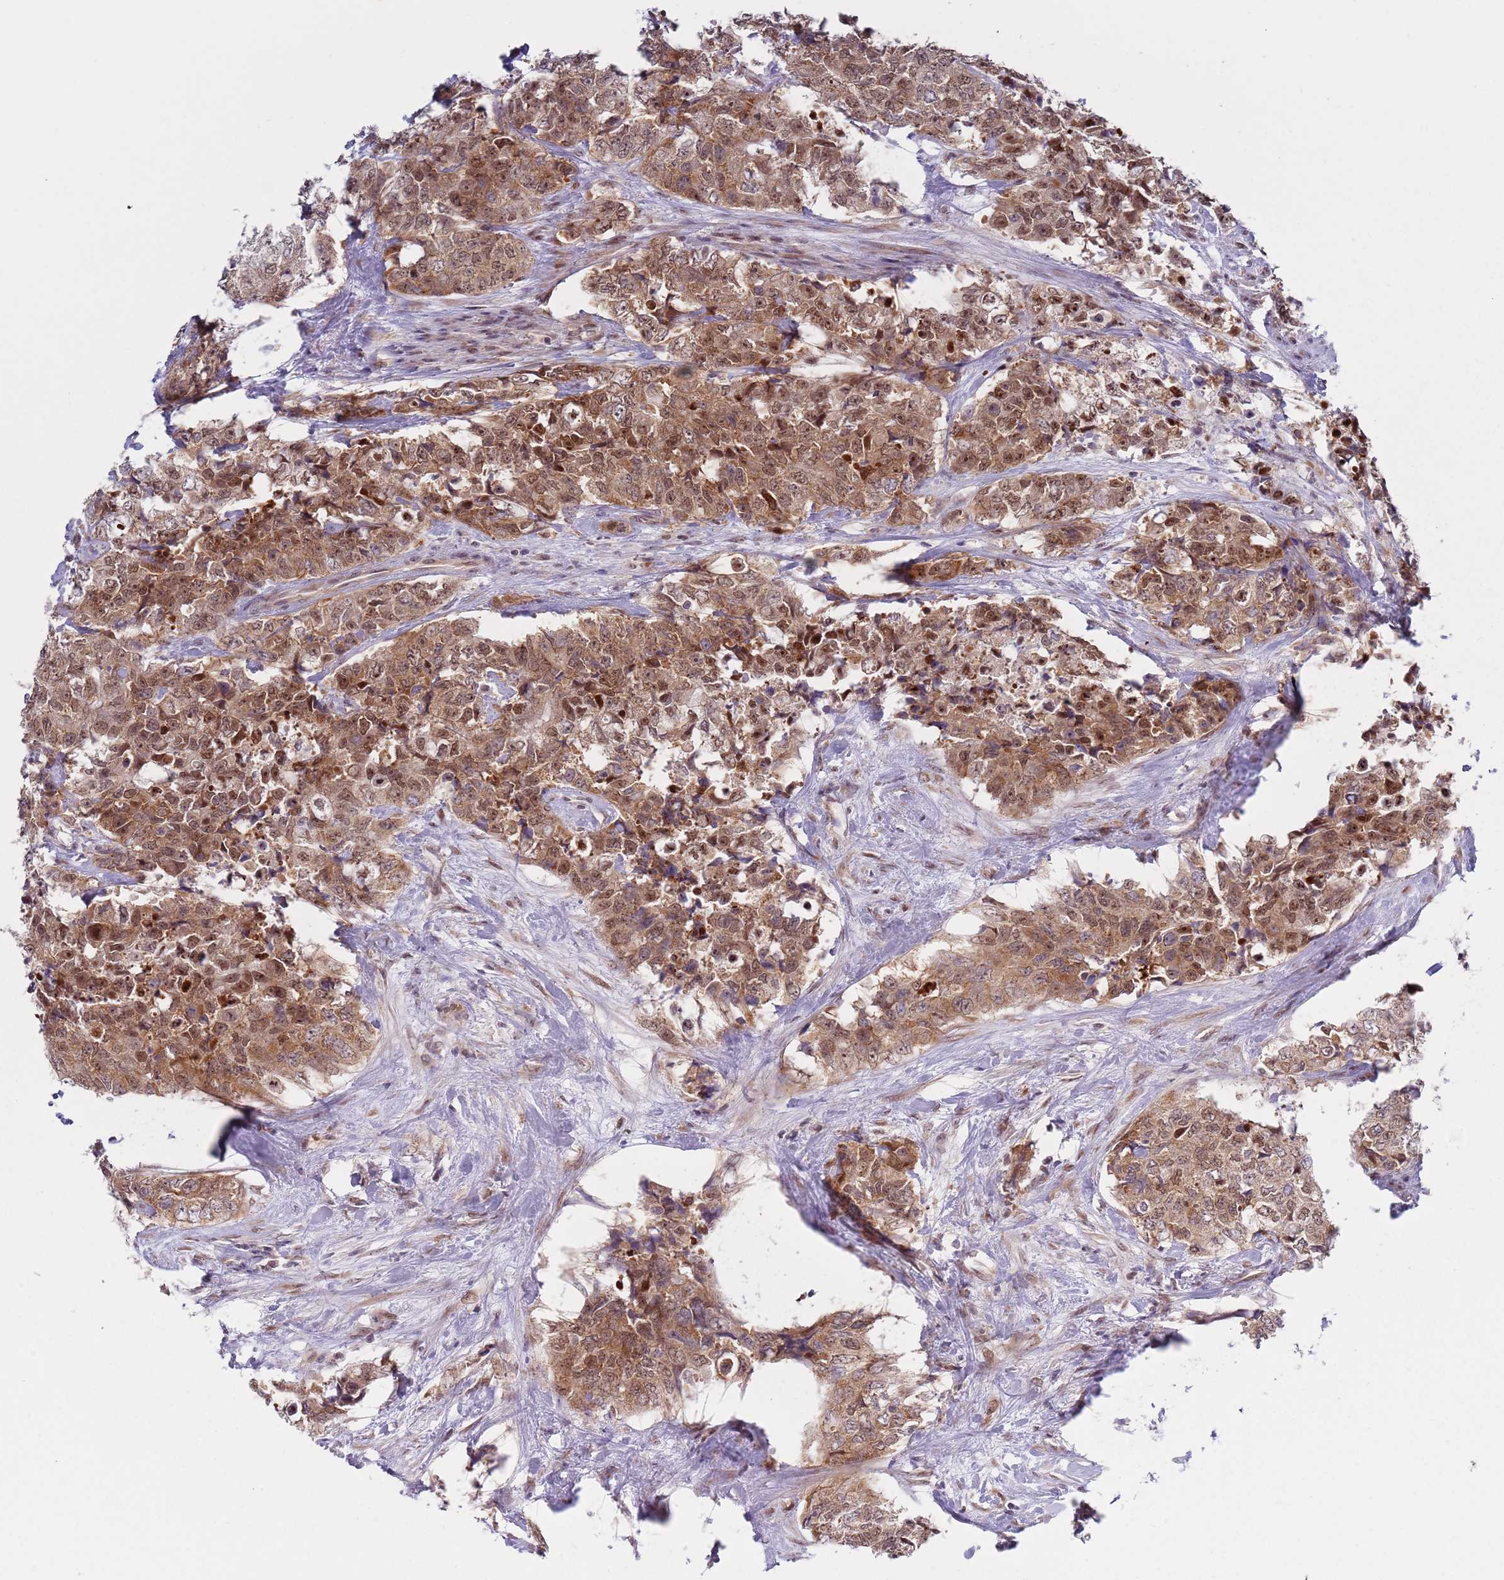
{"staining": {"intensity": "moderate", "quantity": ">75%", "location": "cytoplasmic/membranous,nuclear"}, "tissue": "urothelial cancer", "cell_type": "Tumor cells", "image_type": "cancer", "snomed": [{"axis": "morphology", "description": "Urothelial carcinoma, High grade"}, {"axis": "topography", "description": "Urinary bladder"}], "caption": "Immunohistochemistry of human high-grade urothelial carcinoma shows medium levels of moderate cytoplasmic/membranous and nuclear positivity in approximately >75% of tumor cells.", "gene": "SLC25A32", "patient": {"sex": "female", "age": 78}}